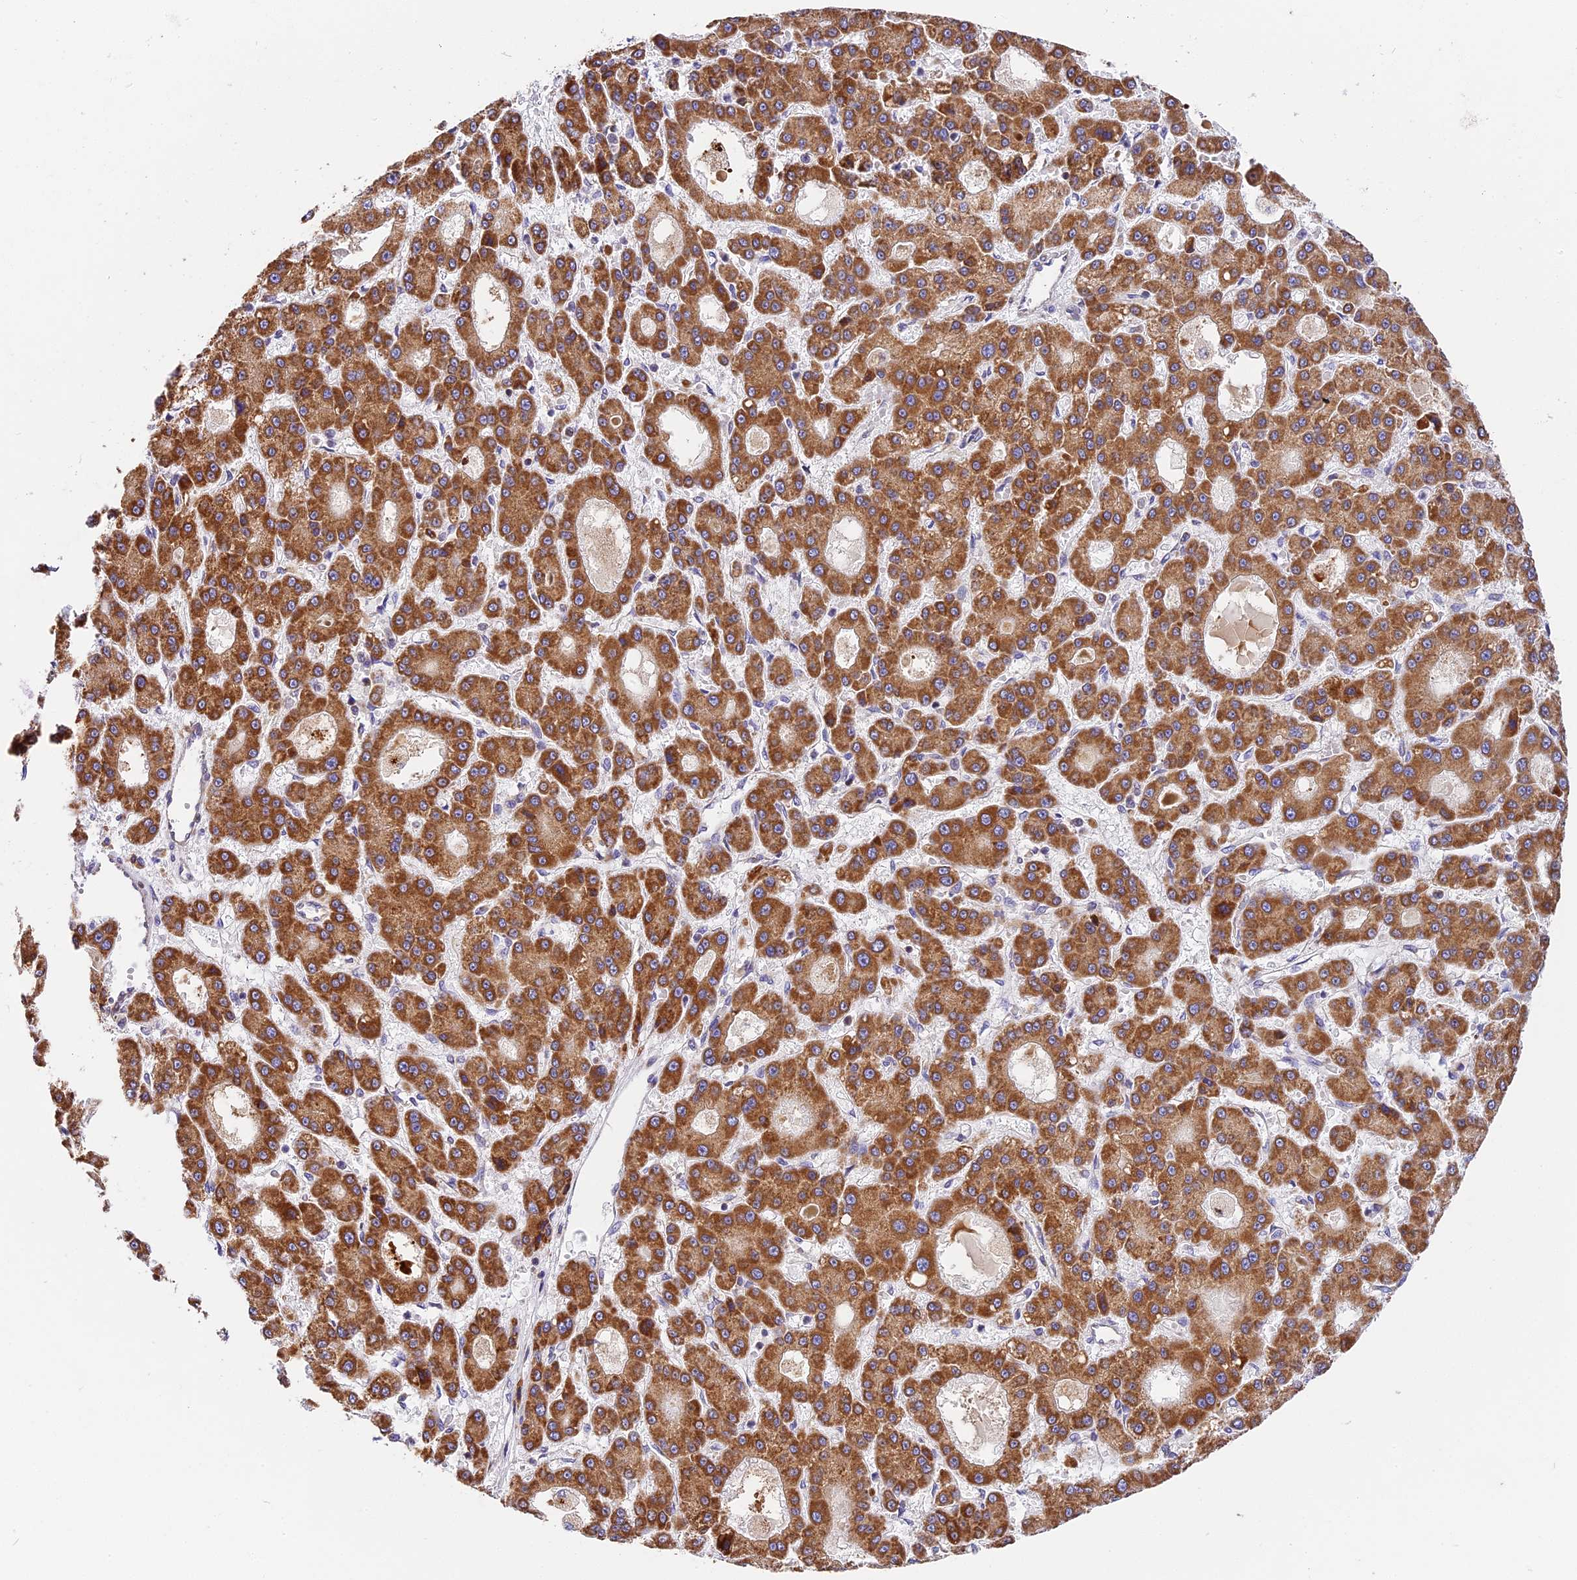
{"staining": {"intensity": "moderate", "quantity": ">75%", "location": "cytoplasmic/membranous"}, "tissue": "liver cancer", "cell_type": "Tumor cells", "image_type": "cancer", "snomed": [{"axis": "morphology", "description": "Carcinoma, Hepatocellular, NOS"}, {"axis": "topography", "description": "Liver"}], "caption": "Human hepatocellular carcinoma (liver) stained for a protein (brown) displays moderate cytoplasmic/membranous positive positivity in about >75% of tumor cells.", "gene": "MRAS", "patient": {"sex": "male", "age": 70}}